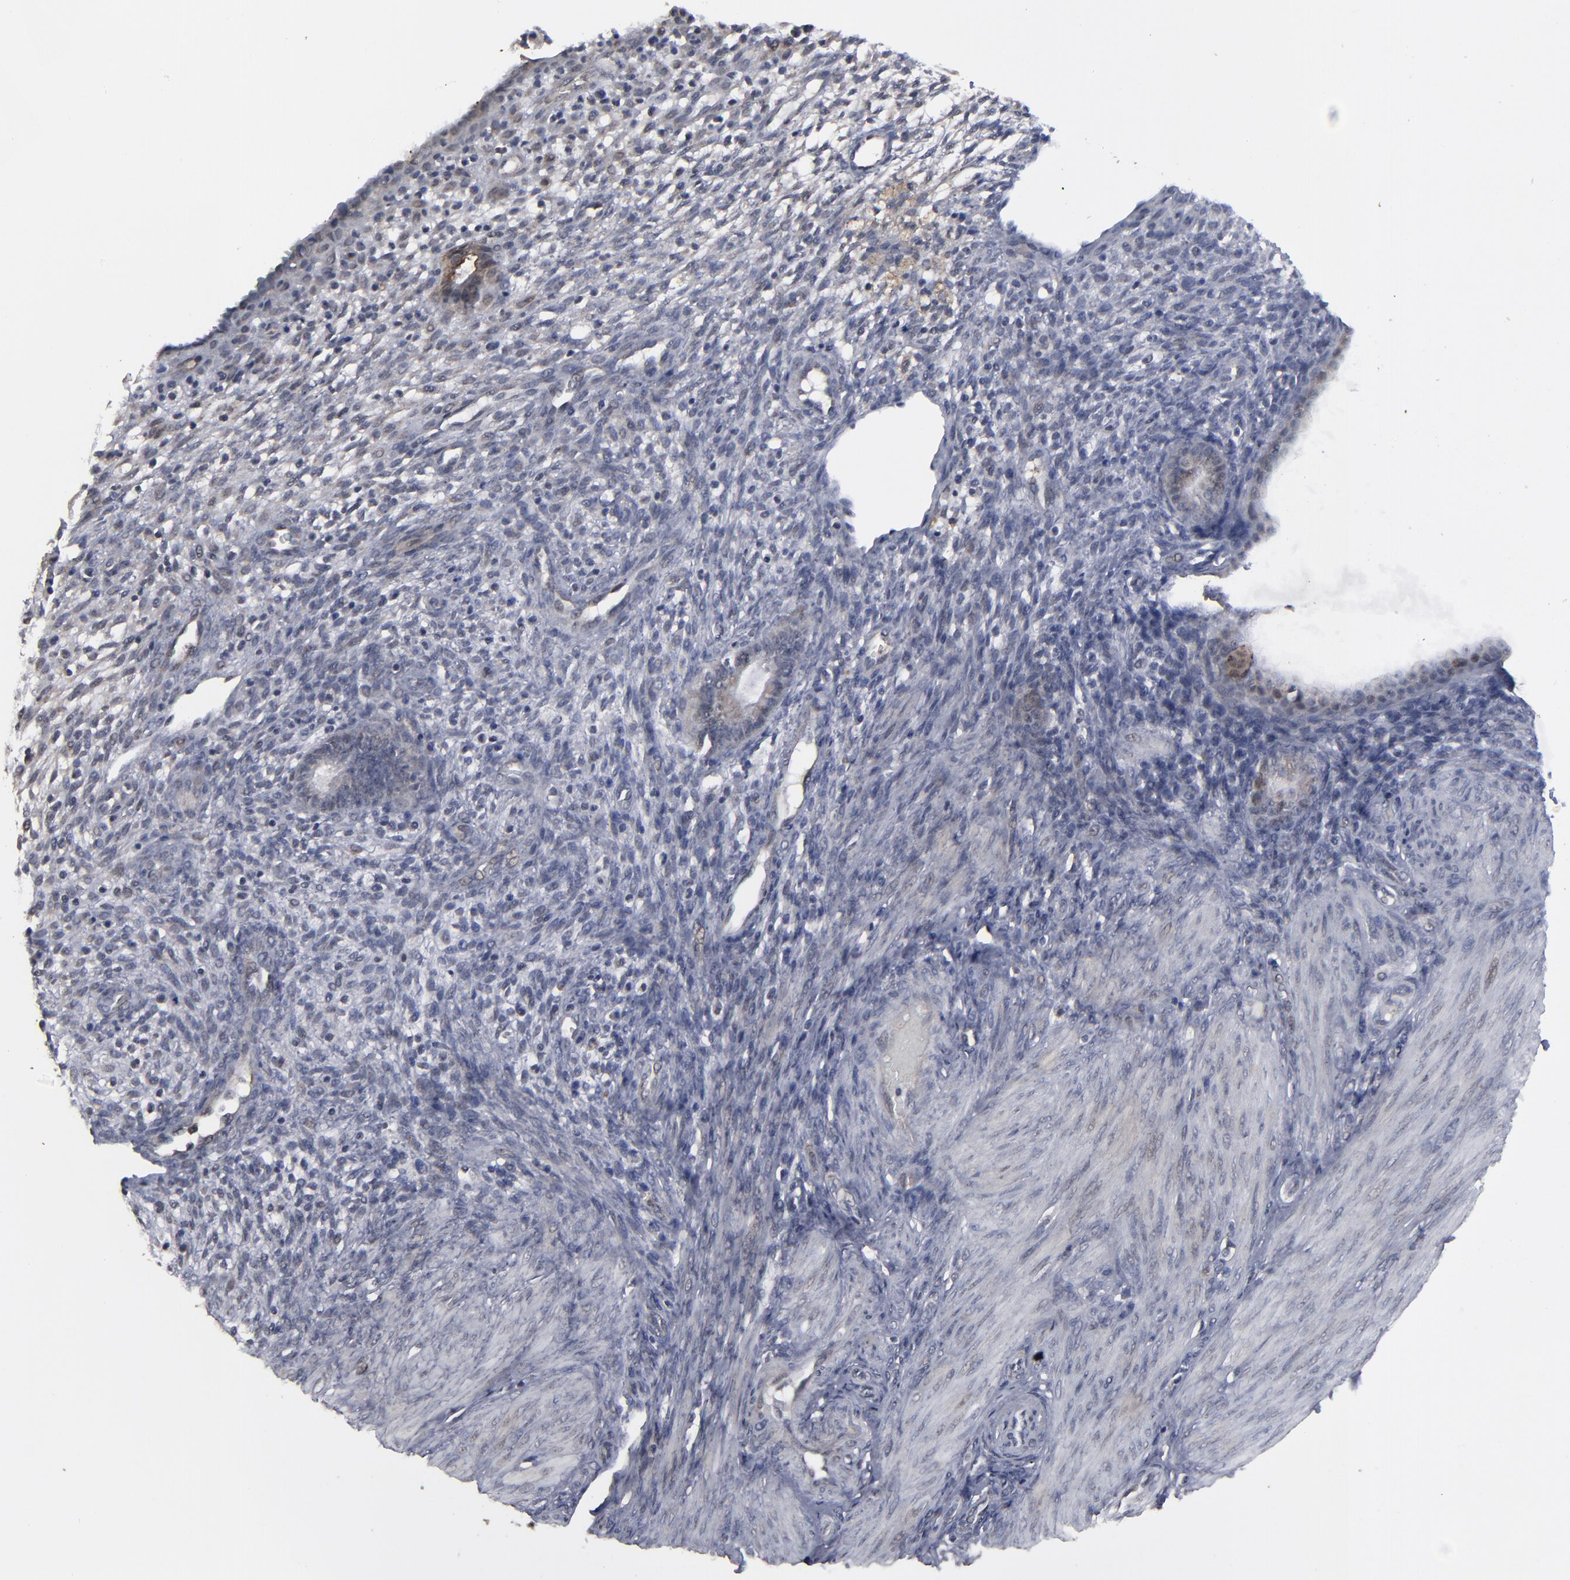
{"staining": {"intensity": "weak", "quantity": "<25%", "location": "cytoplasmic/membranous"}, "tissue": "endometrium", "cell_type": "Cells in endometrial stroma", "image_type": "normal", "snomed": [{"axis": "morphology", "description": "Normal tissue, NOS"}, {"axis": "topography", "description": "Endometrium"}], "caption": "The photomicrograph demonstrates no staining of cells in endometrial stroma in unremarkable endometrium.", "gene": "SLC22A17", "patient": {"sex": "female", "age": 72}}